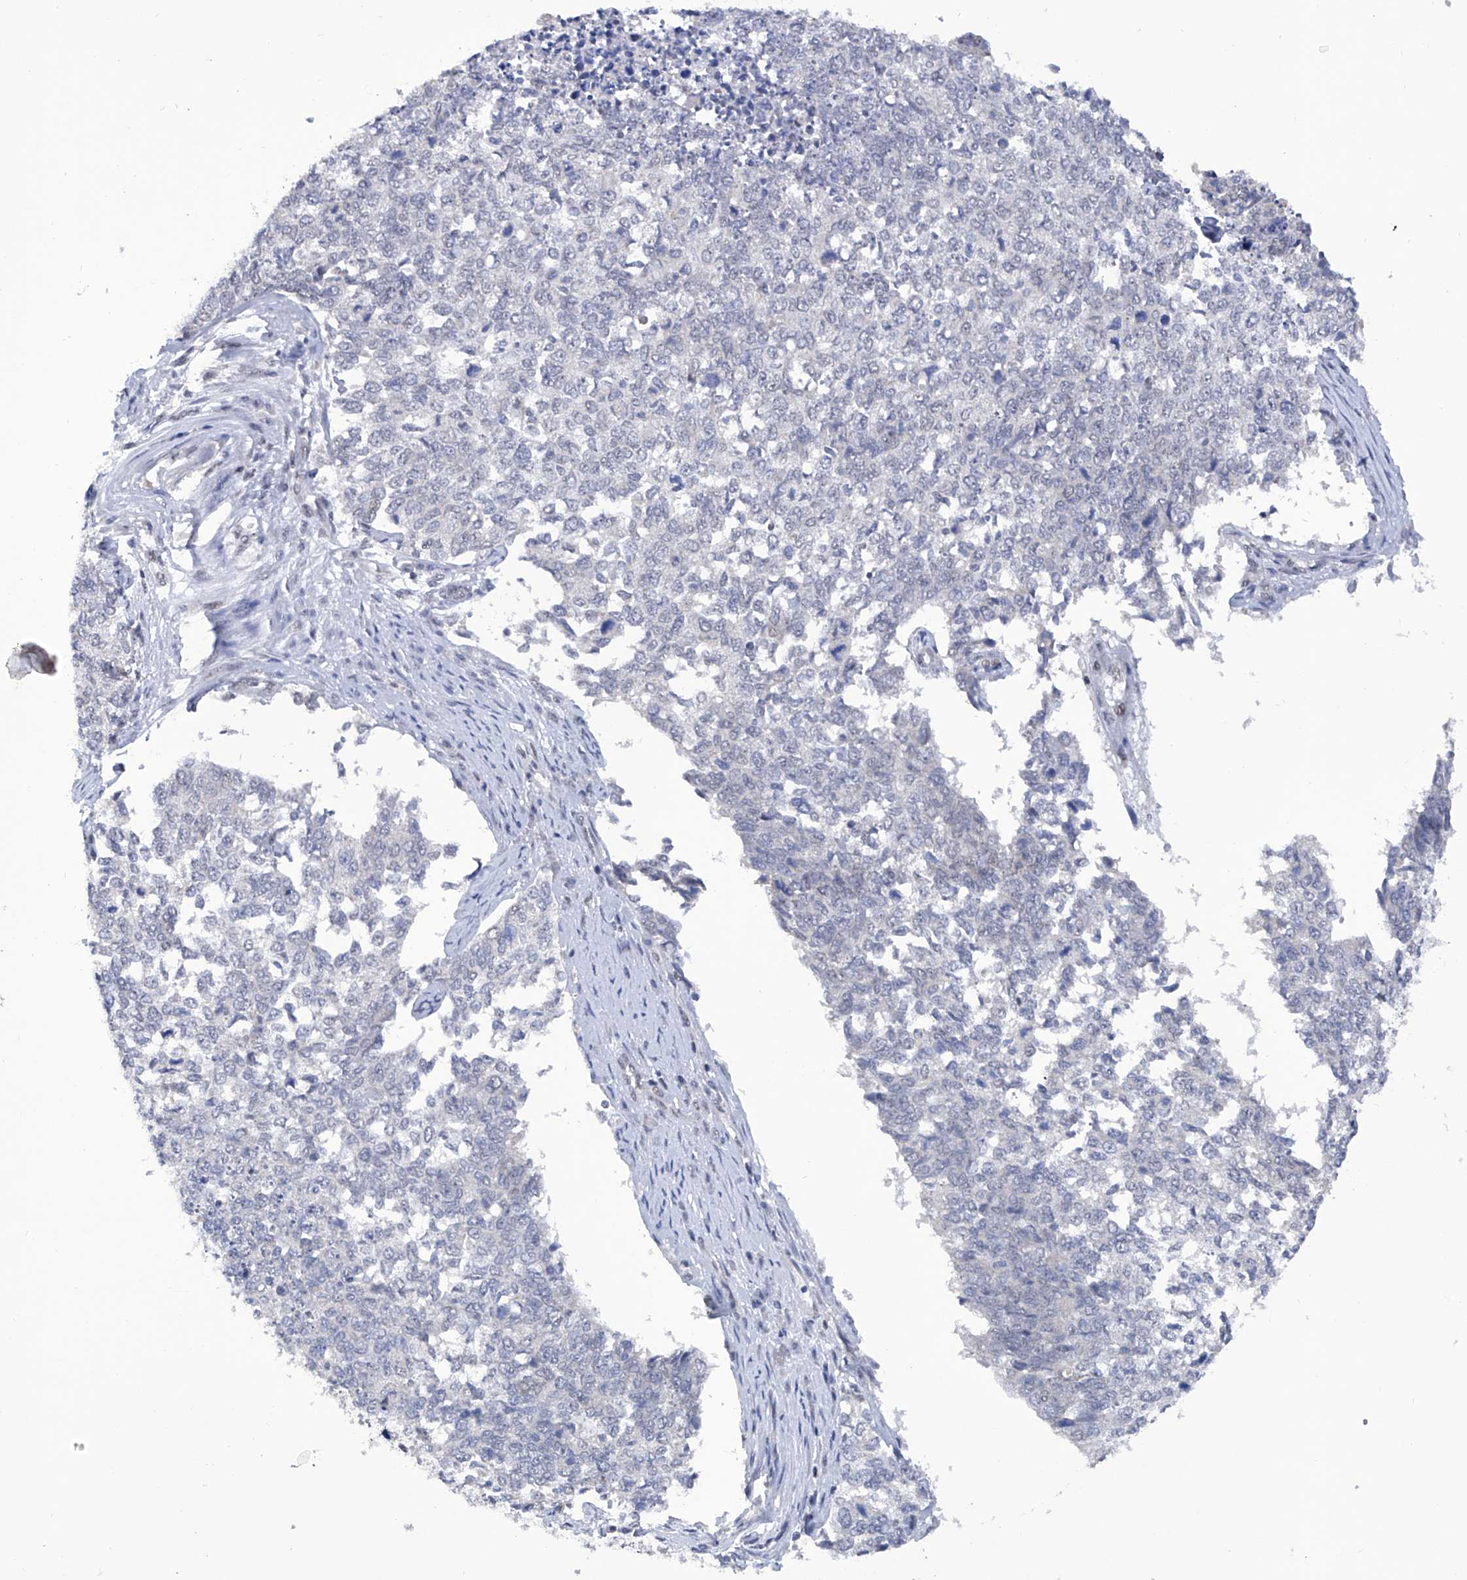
{"staining": {"intensity": "negative", "quantity": "none", "location": "none"}, "tissue": "cervical cancer", "cell_type": "Tumor cells", "image_type": "cancer", "snomed": [{"axis": "morphology", "description": "Squamous cell carcinoma, NOS"}, {"axis": "topography", "description": "Cervix"}], "caption": "DAB immunohistochemical staining of cervical squamous cell carcinoma displays no significant positivity in tumor cells. (Immunohistochemistry, brightfield microscopy, high magnification).", "gene": "RAD54L", "patient": {"sex": "female", "age": 63}}